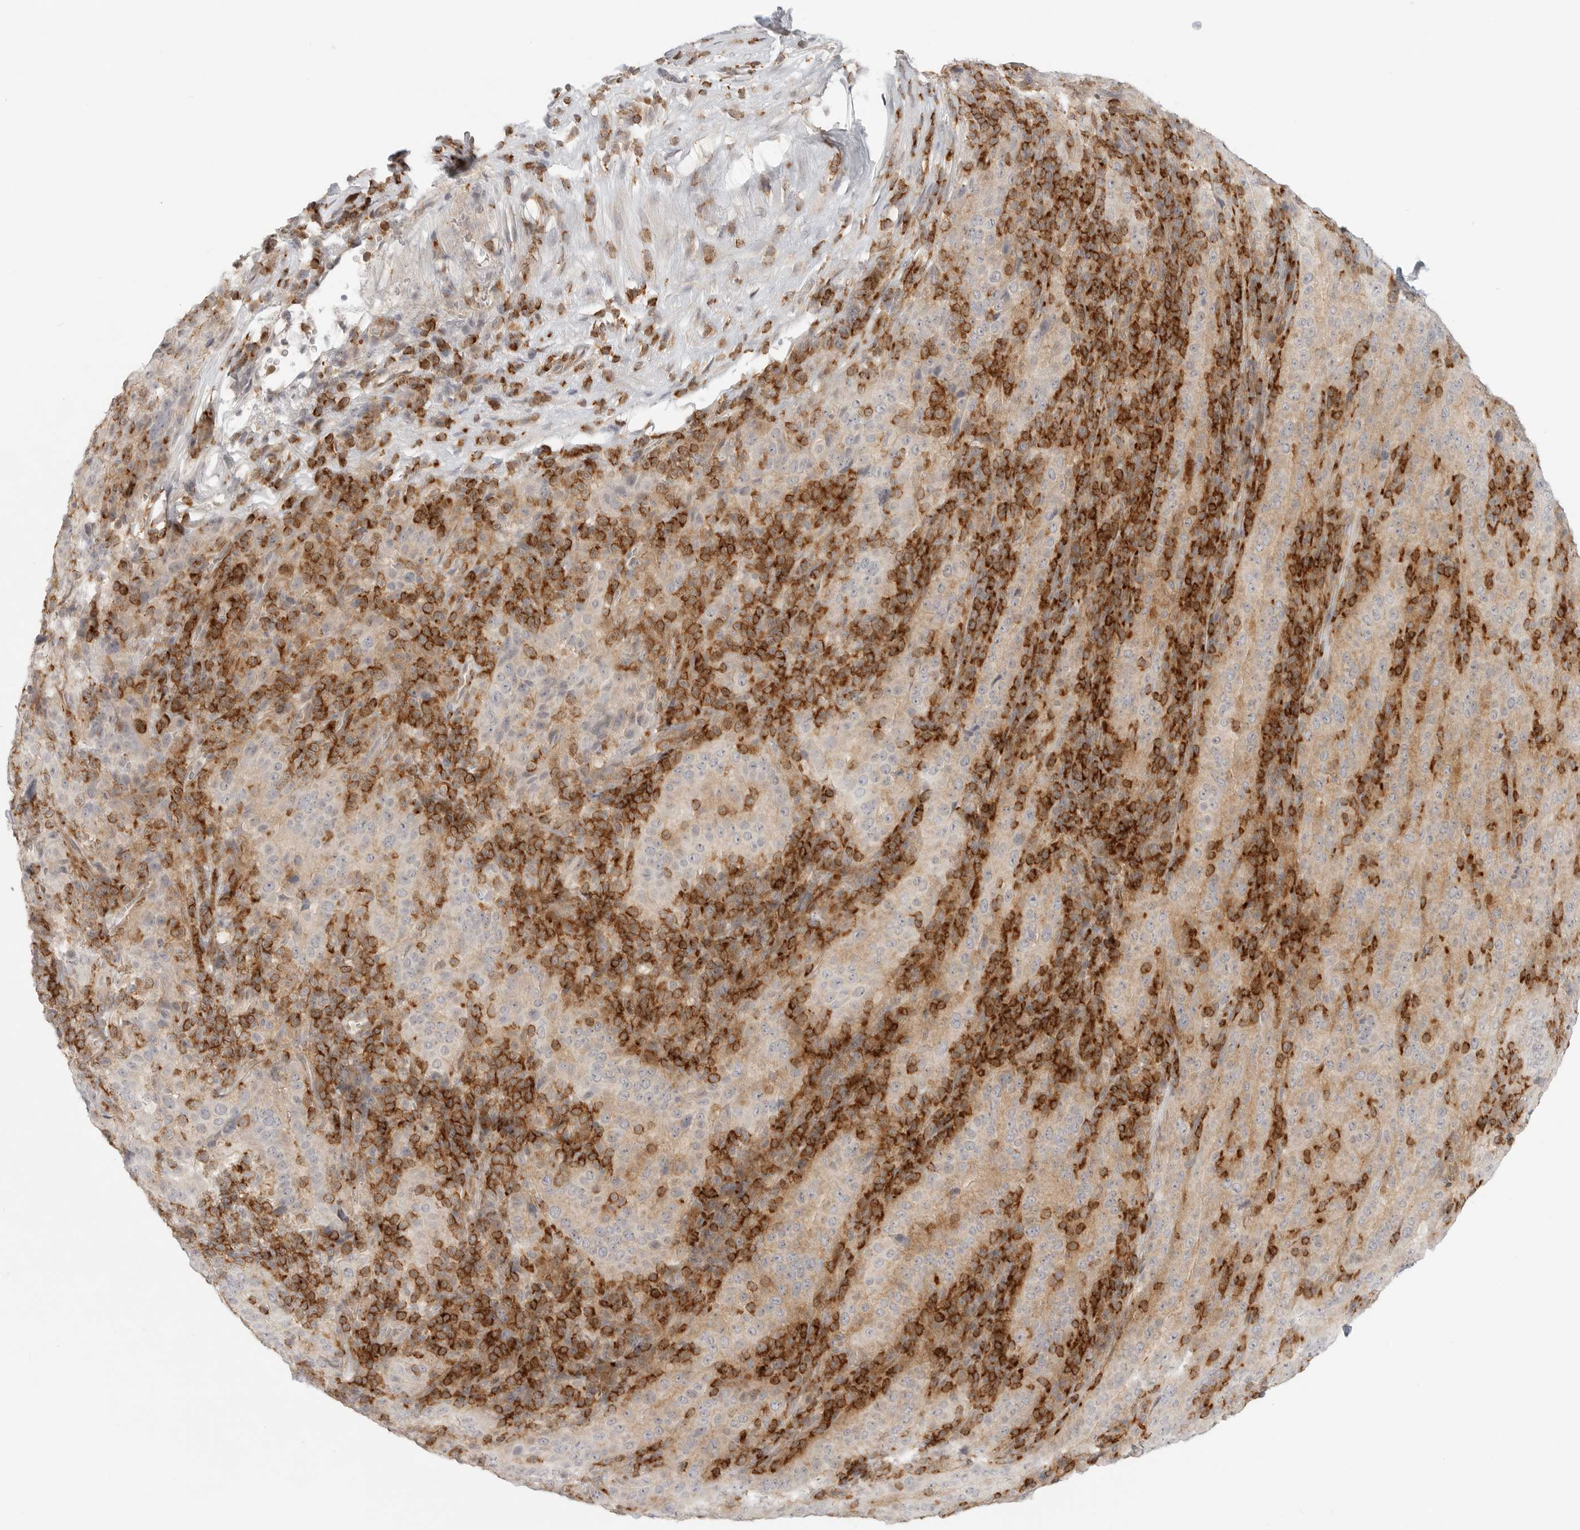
{"staining": {"intensity": "weak", "quantity": "25%-75%", "location": "cytoplasmic/membranous"}, "tissue": "pancreatic cancer", "cell_type": "Tumor cells", "image_type": "cancer", "snomed": [{"axis": "morphology", "description": "Adenocarcinoma, NOS"}, {"axis": "topography", "description": "Pancreas"}], "caption": "Adenocarcinoma (pancreatic) was stained to show a protein in brown. There is low levels of weak cytoplasmic/membranous staining in about 25%-75% of tumor cells.", "gene": "SH3KBP1", "patient": {"sex": "male", "age": 63}}